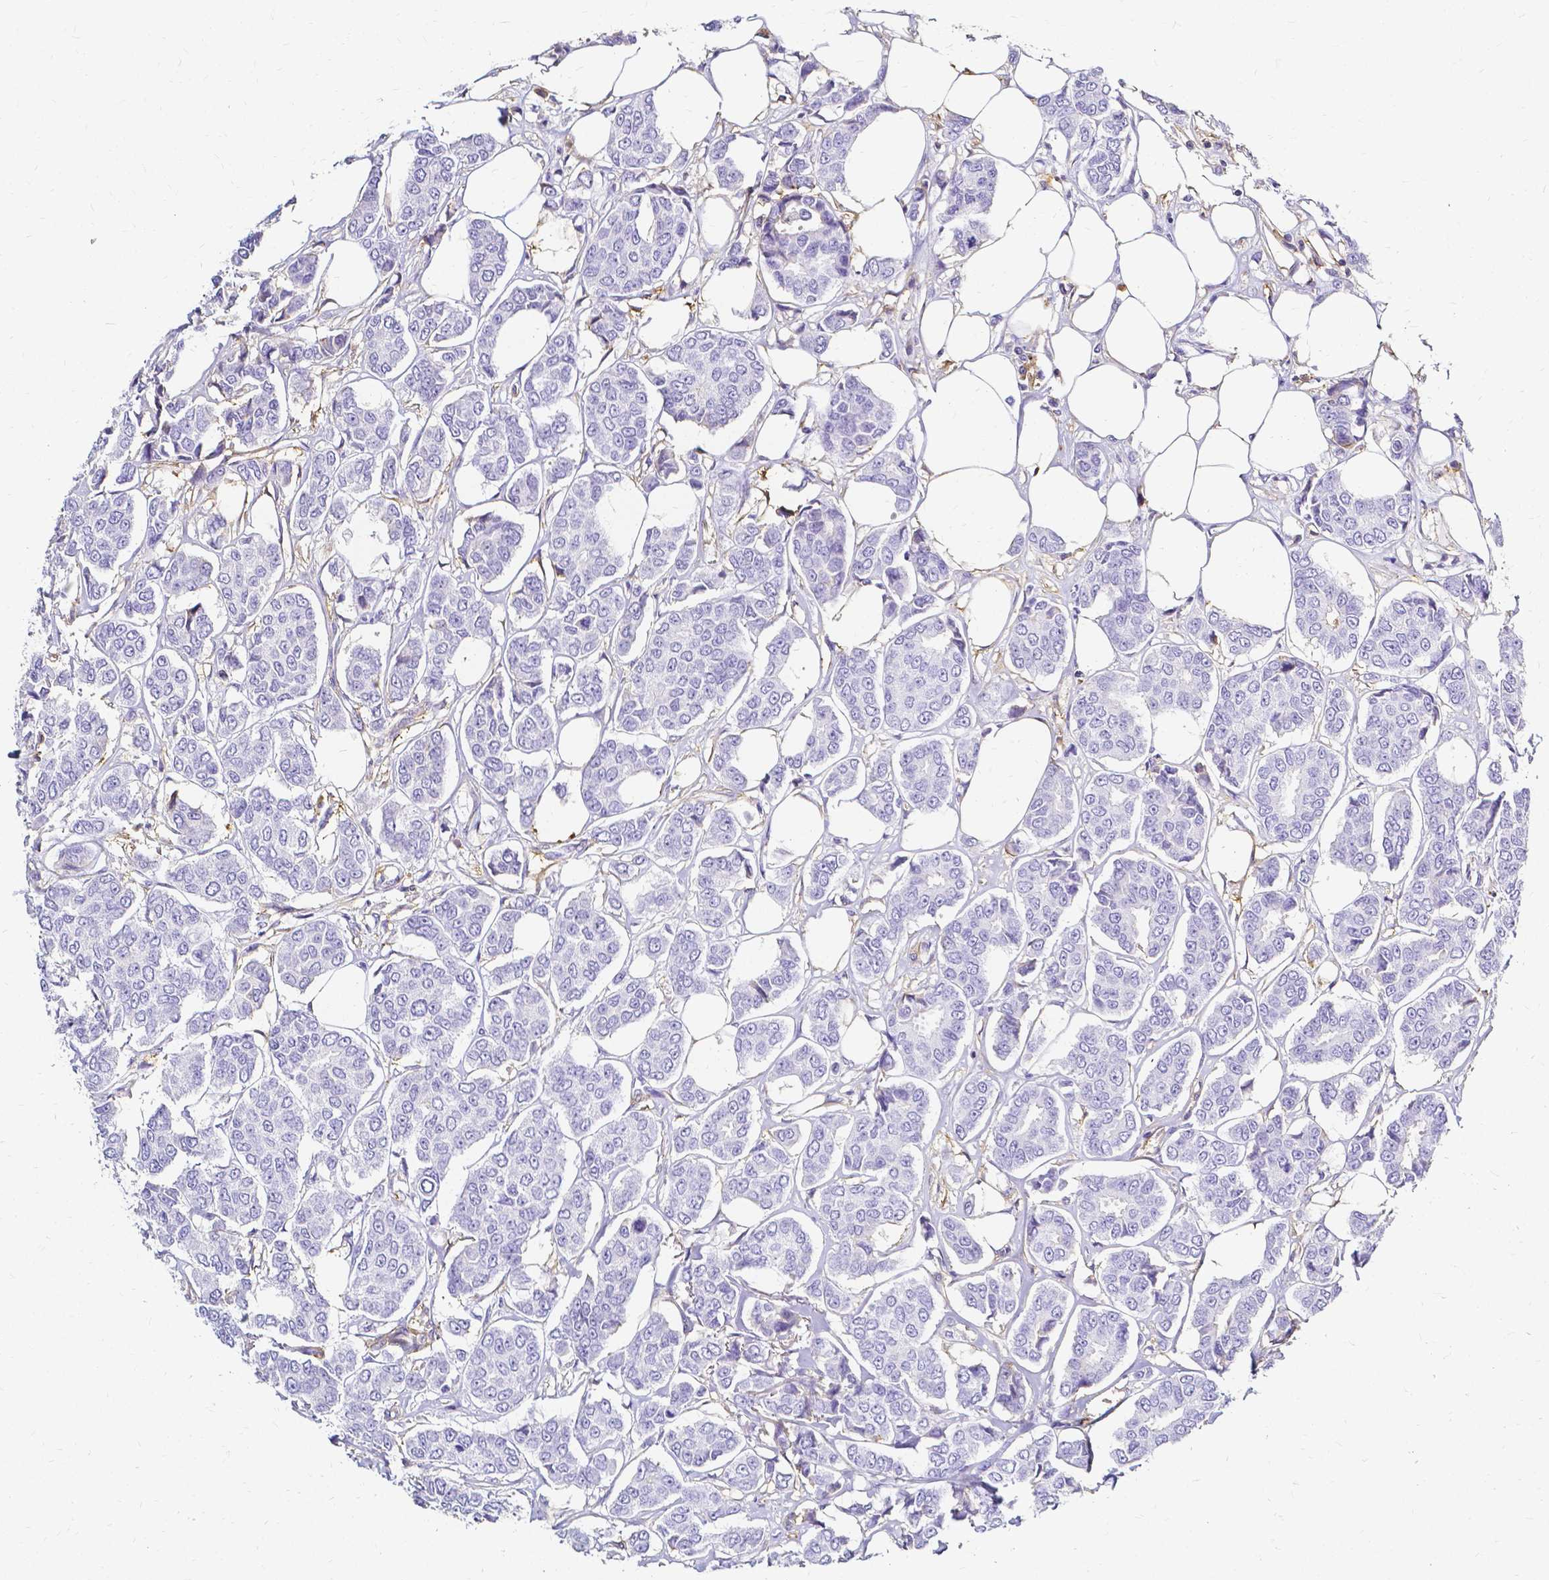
{"staining": {"intensity": "negative", "quantity": "none", "location": "none"}, "tissue": "breast cancer", "cell_type": "Tumor cells", "image_type": "cancer", "snomed": [{"axis": "morphology", "description": "Duct carcinoma"}, {"axis": "topography", "description": "Breast"}], "caption": "The immunohistochemistry (IHC) histopathology image has no significant expression in tumor cells of breast infiltrating ductal carcinoma tissue.", "gene": "HSPA12A", "patient": {"sex": "female", "age": 94}}